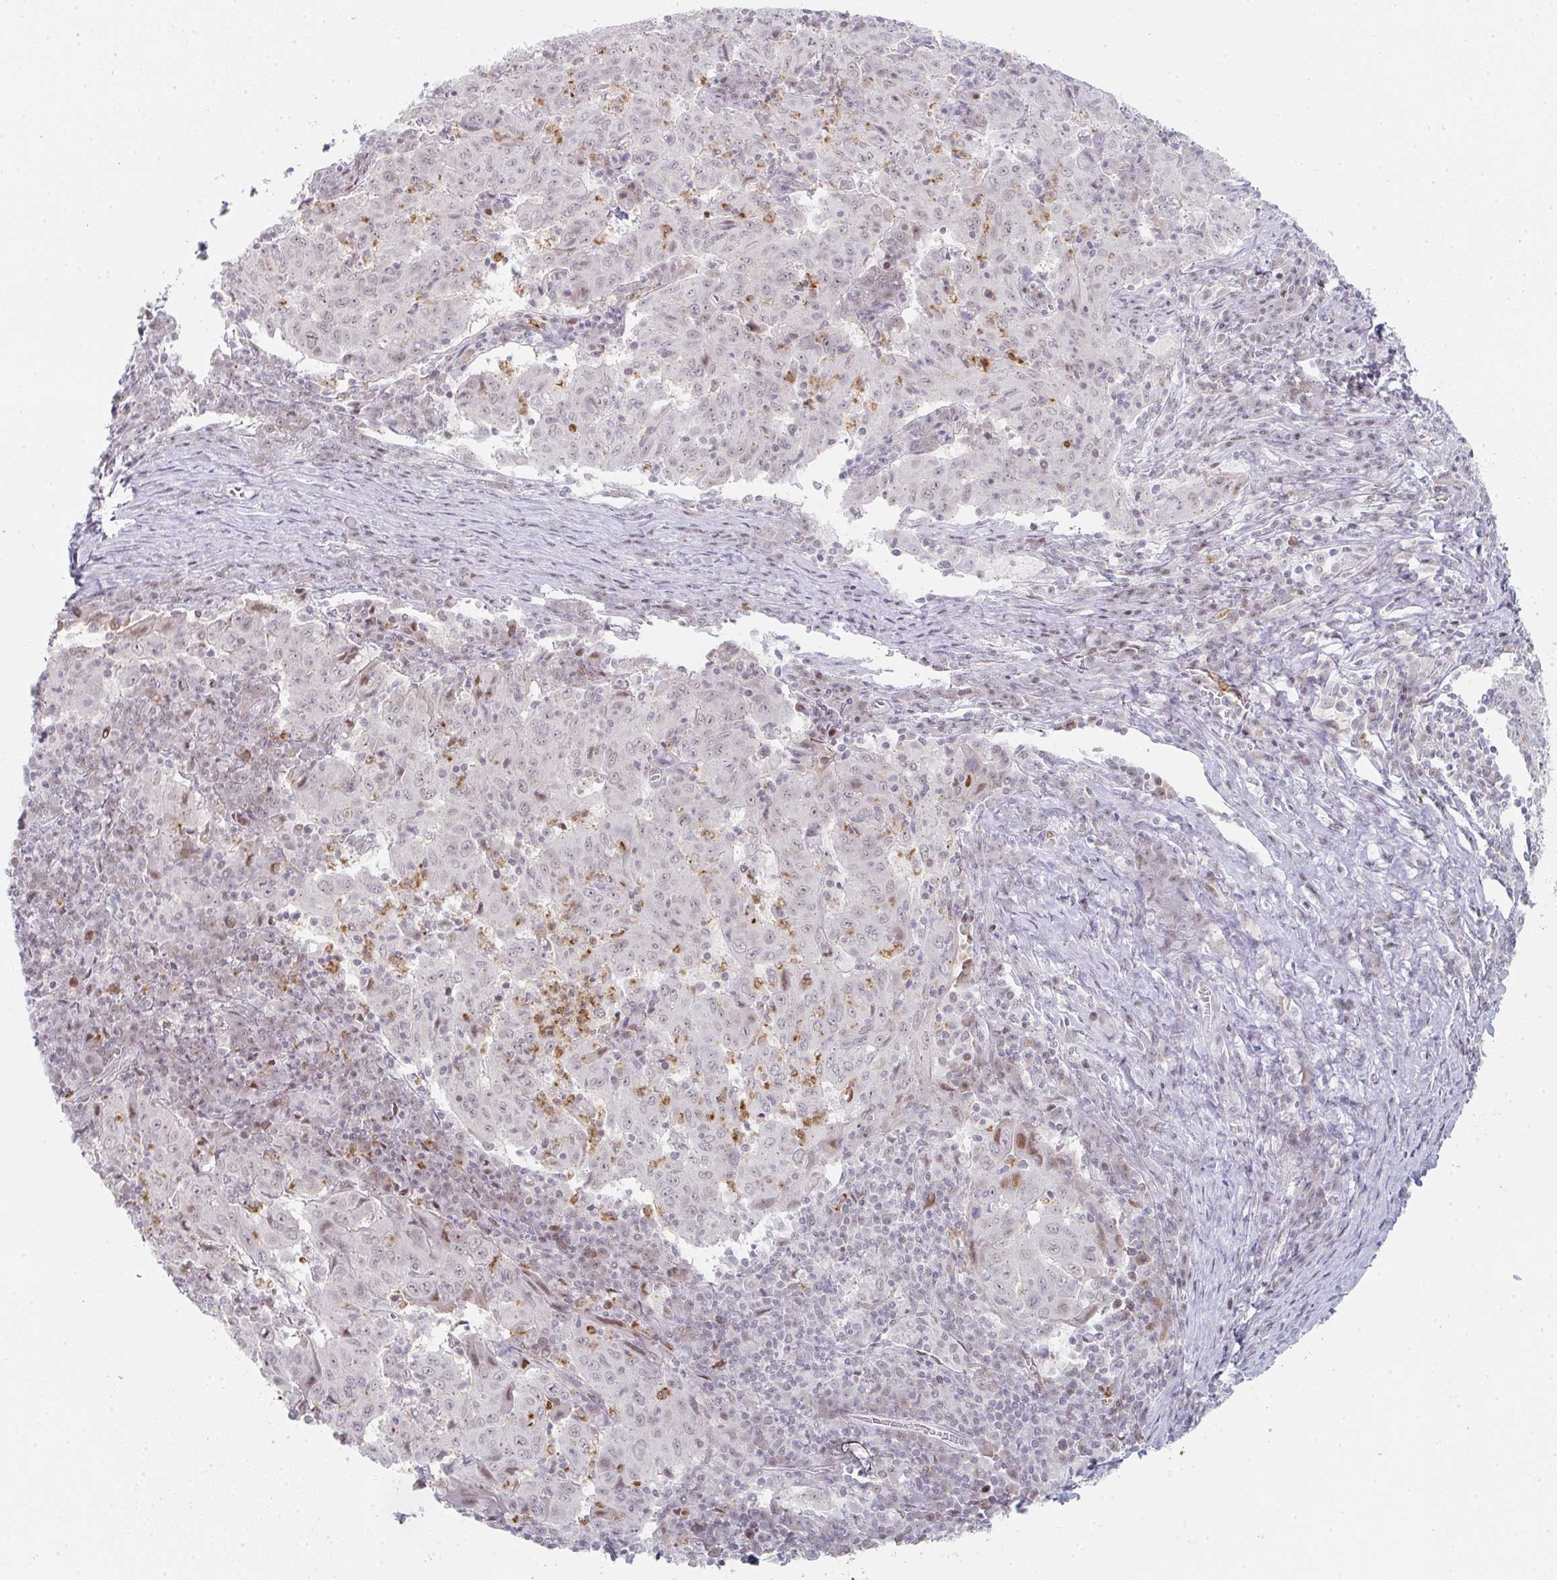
{"staining": {"intensity": "negative", "quantity": "none", "location": "none"}, "tissue": "pancreatic cancer", "cell_type": "Tumor cells", "image_type": "cancer", "snomed": [{"axis": "morphology", "description": "Adenocarcinoma, NOS"}, {"axis": "topography", "description": "Pancreas"}], "caption": "Immunohistochemistry (IHC) photomicrograph of human pancreatic cancer stained for a protein (brown), which displays no staining in tumor cells.", "gene": "LIN54", "patient": {"sex": "male", "age": 63}}